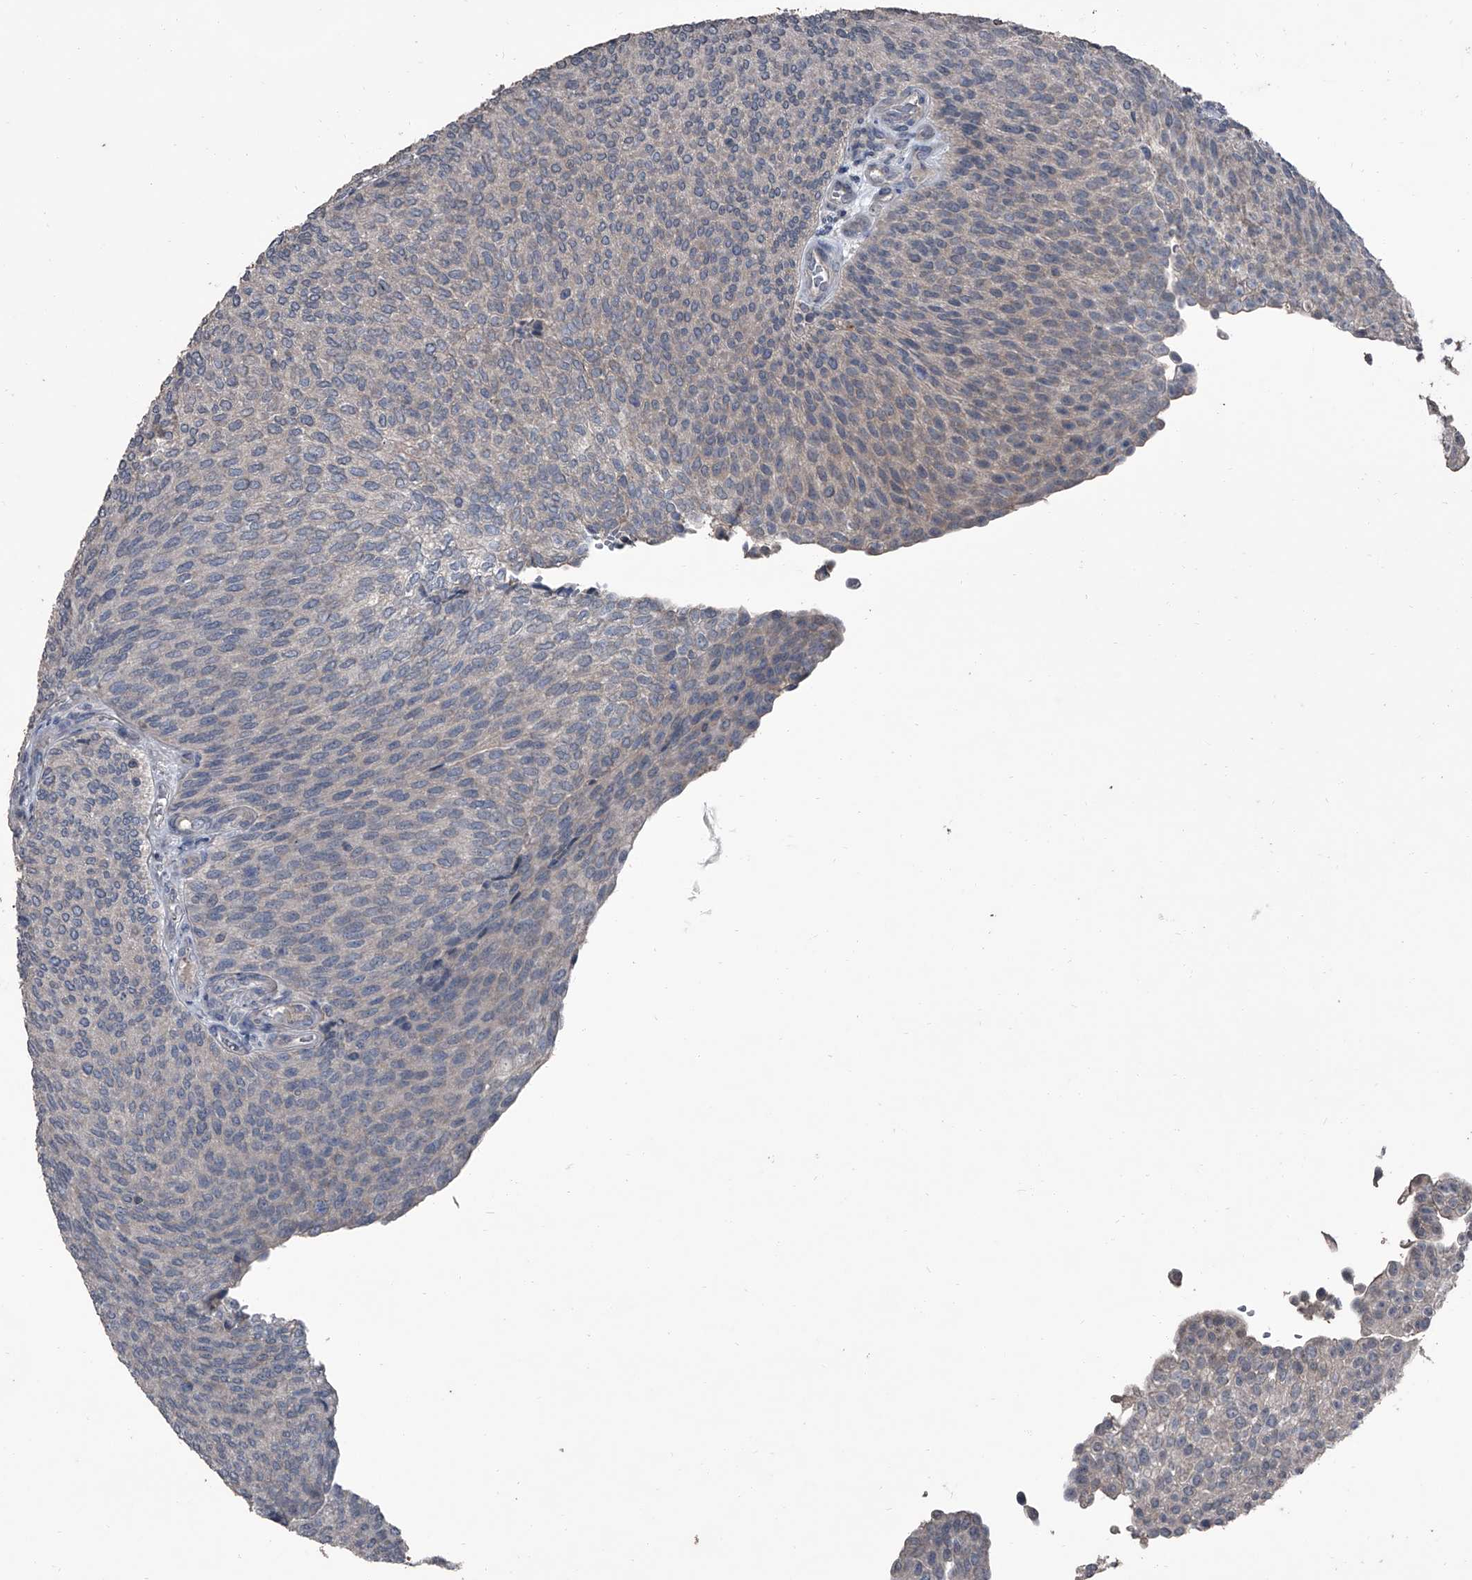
{"staining": {"intensity": "negative", "quantity": "none", "location": "none"}, "tissue": "urothelial cancer", "cell_type": "Tumor cells", "image_type": "cancer", "snomed": [{"axis": "morphology", "description": "Urothelial carcinoma, Low grade"}, {"axis": "topography", "description": "Urinary bladder"}], "caption": "This is a photomicrograph of immunohistochemistry staining of low-grade urothelial carcinoma, which shows no staining in tumor cells. (Stains: DAB (3,3'-diaminobenzidine) immunohistochemistry (IHC) with hematoxylin counter stain, Microscopy: brightfield microscopy at high magnification).", "gene": "OARD1", "patient": {"sex": "female", "age": 79}}